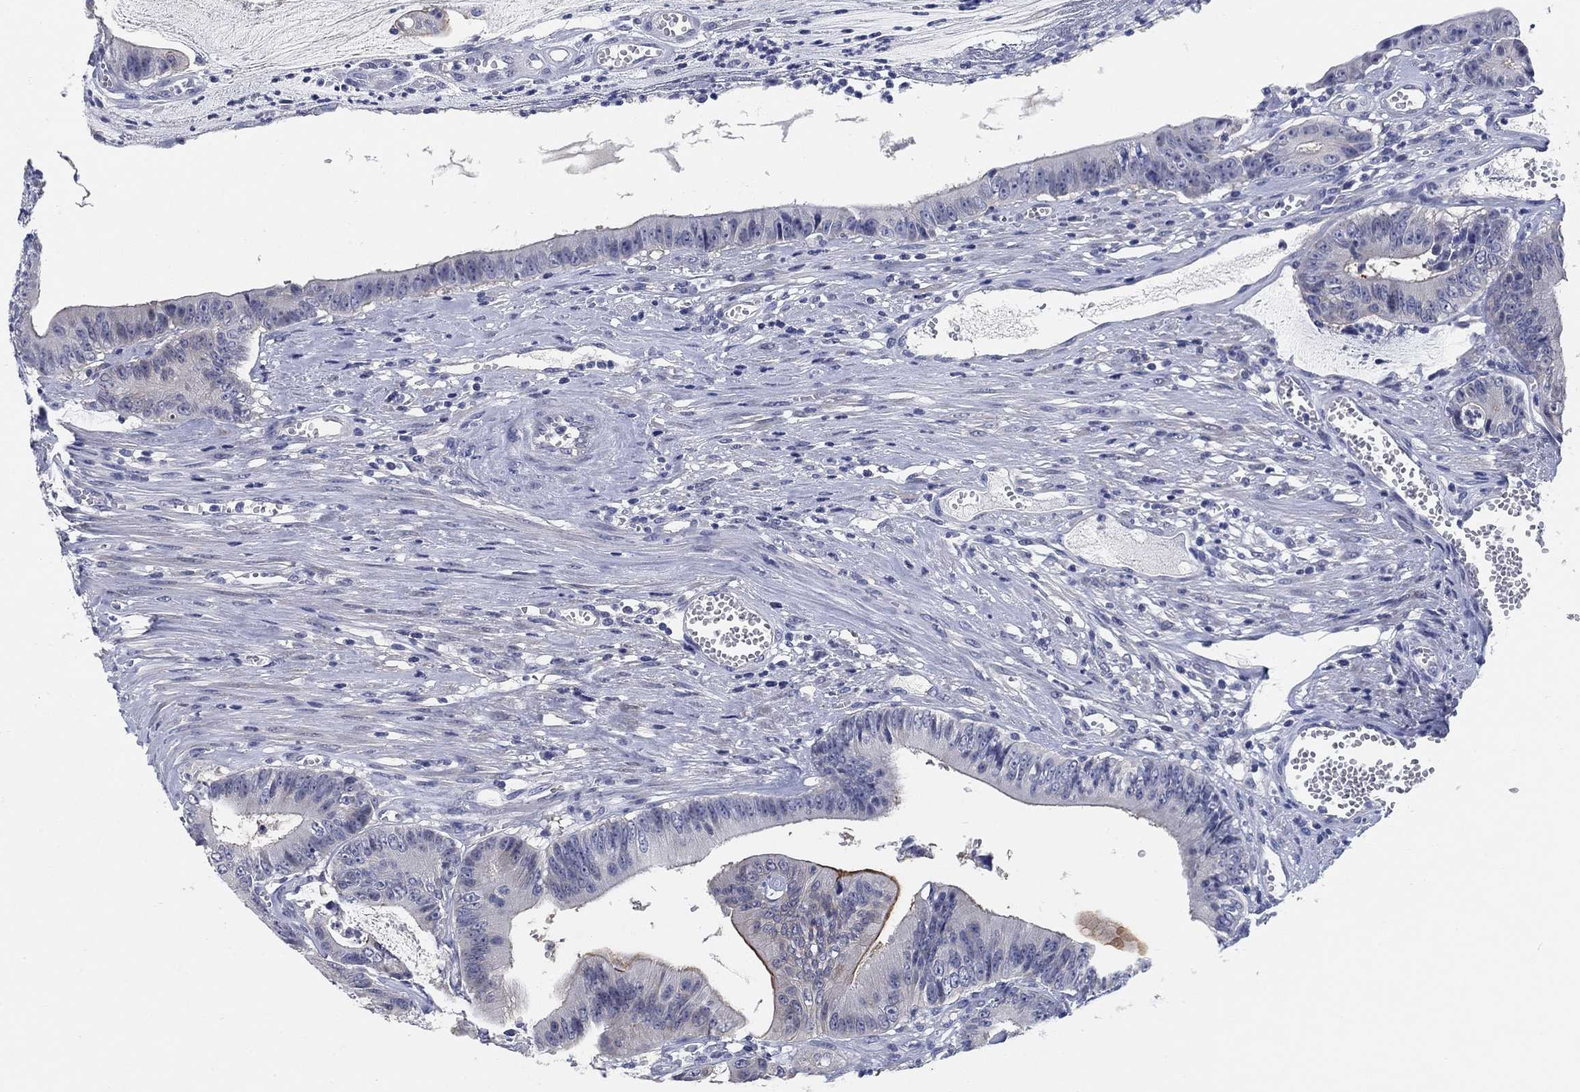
{"staining": {"intensity": "strong", "quantity": "<25%", "location": "cytoplasmic/membranous"}, "tissue": "colorectal cancer", "cell_type": "Tumor cells", "image_type": "cancer", "snomed": [{"axis": "morphology", "description": "Adenocarcinoma, NOS"}, {"axis": "topography", "description": "Colon"}], "caption": "Colorectal cancer (adenocarcinoma) tissue reveals strong cytoplasmic/membranous expression in about <25% of tumor cells, visualized by immunohistochemistry.", "gene": "CLUL1", "patient": {"sex": "female", "age": 69}}